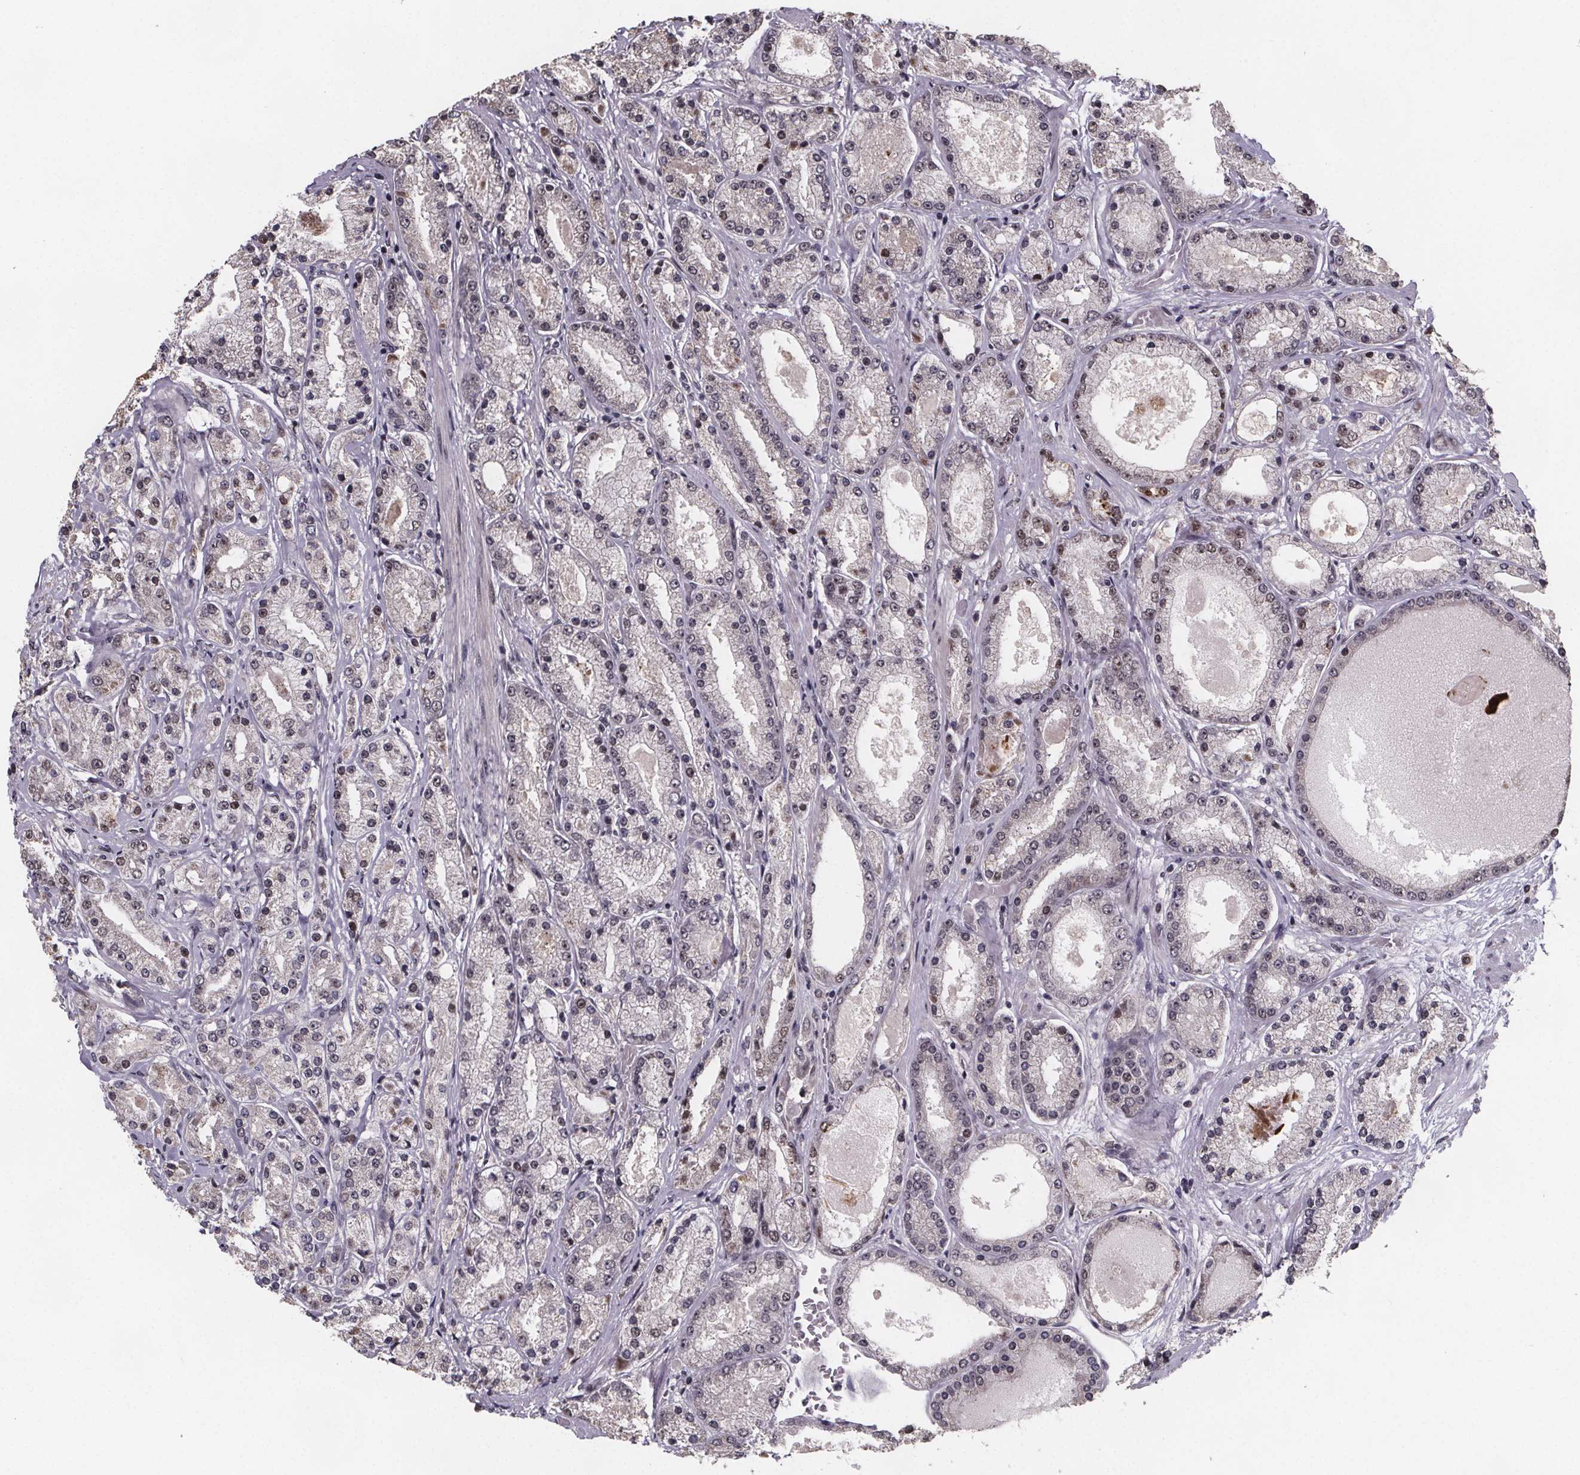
{"staining": {"intensity": "weak", "quantity": "25%-75%", "location": "nuclear"}, "tissue": "prostate cancer", "cell_type": "Tumor cells", "image_type": "cancer", "snomed": [{"axis": "morphology", "description": "Adenocarcinoma, High grade"}, {"axis": "topography", "description": "Prostate"}], "caption": "IHC staining of prostate adenocarcinoma (high-grade), which exhibits low levels of weak nuclear expression in about 25%-75% of tumor cells indicating weak nuclear protein positivity. The staining was performed using DAB (3,3'-diaminobenzidine) (brown) for protein detection and nuclei were counterstained in hematoxylin (blue).", "gene": "U2SURP", "patient": {"sex": "male", "age": 67}}